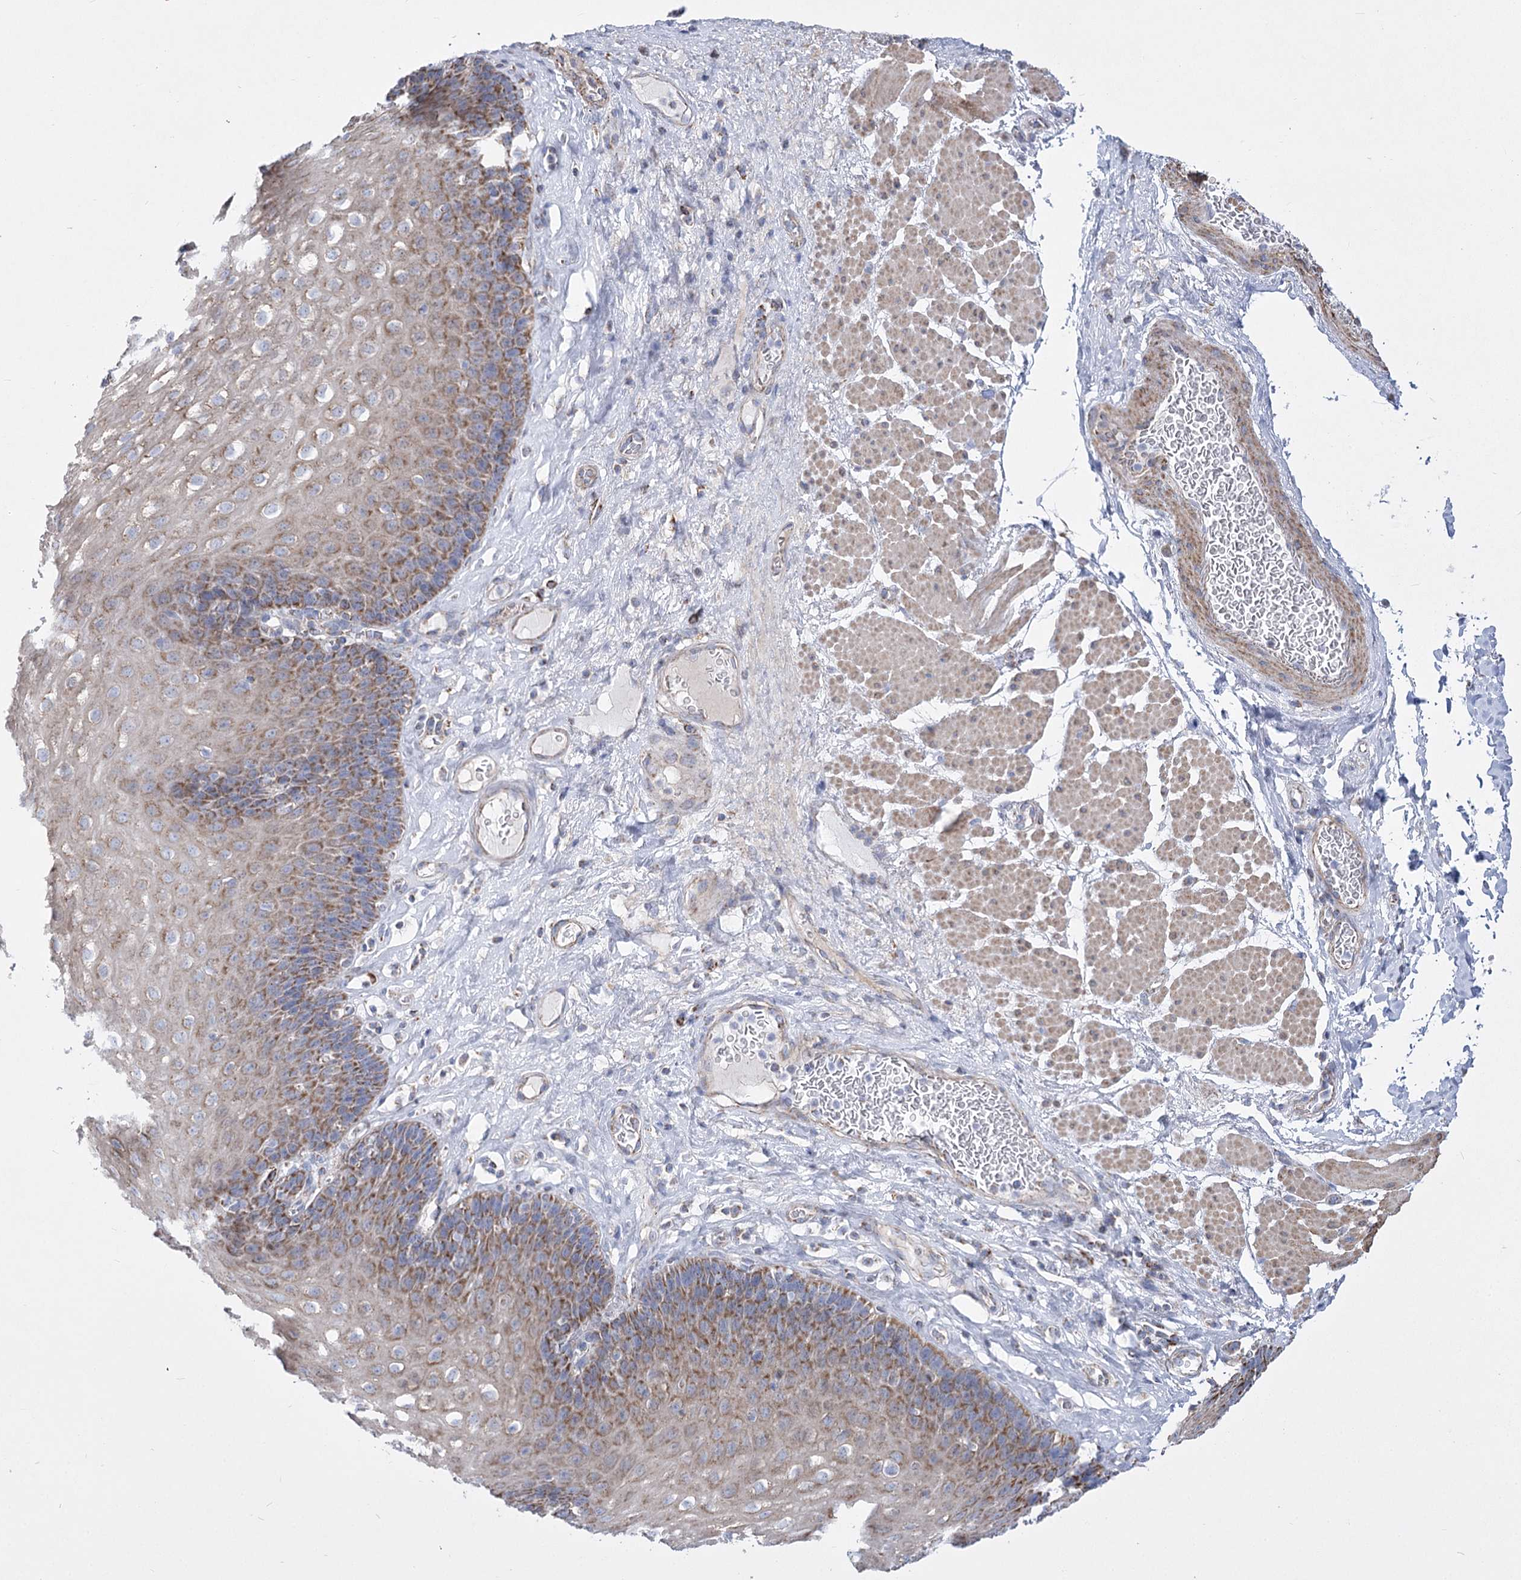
{"staining": {"intensity": "moderate", "quantity": ">75%", "location": "cytoplasmic/membranous"}, "tissue": "esophagus", "cell_type": "Squamous epithelial cells", "image_type": "normal", "snomed": [{"axis": "morphology", "description": "Normal tissue, NOS"}, {"axis": "topography", "description": "Esophagus"}], "caption": "Immunohistochemical staining of normal esophagus exhibits medium levels of moderate cytoplasmic/membranous positivity in about >75% of squamous epithelial cells.", "gene": "PDHB", "patient": {"sex": "female", "age": 66}}